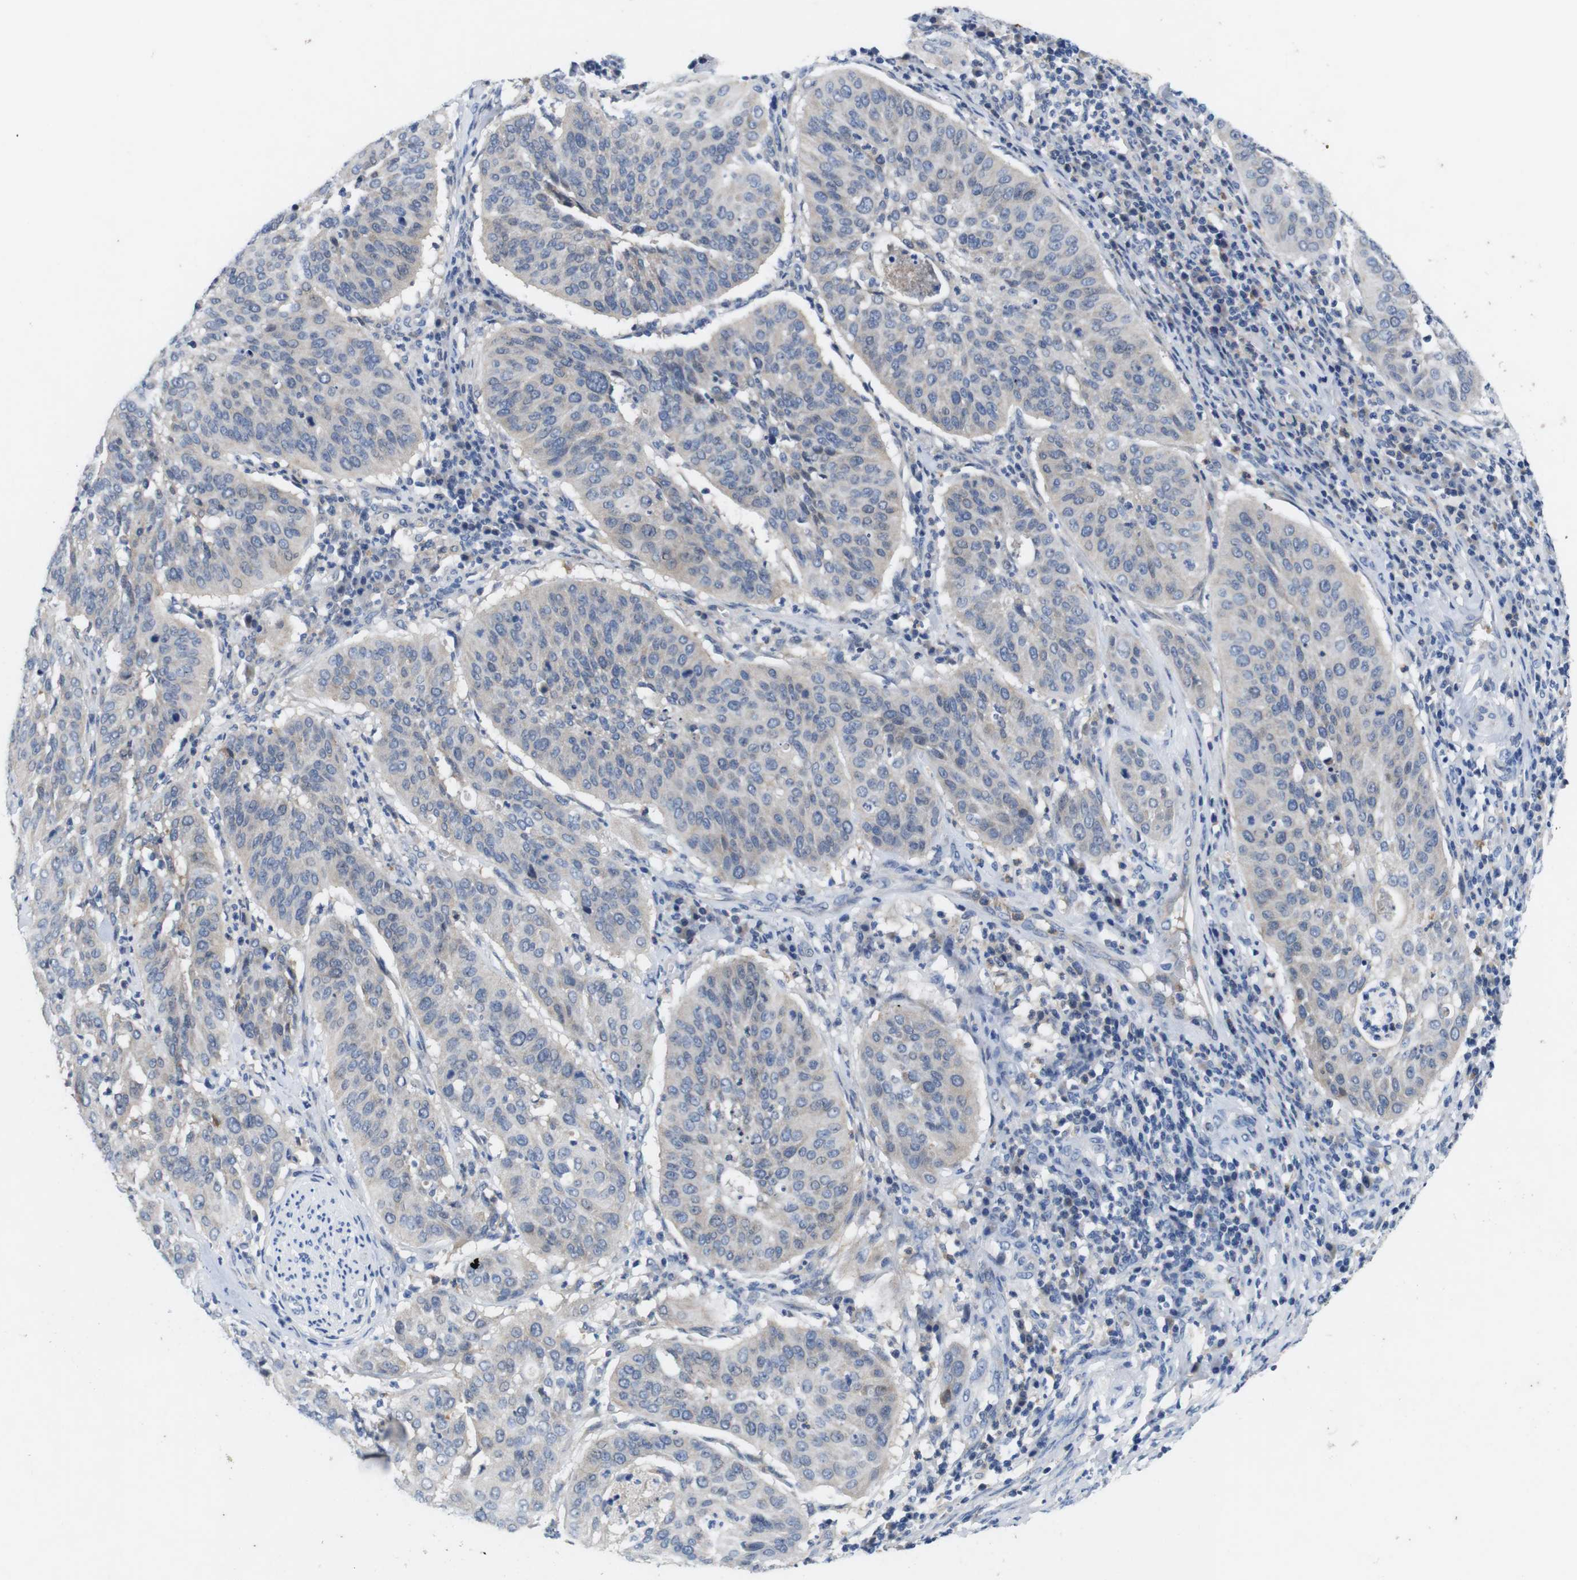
{"staining": {"intensity": "negative", "quantity": "none", "location": "none"}, "tissue": "cervical cancer", "cell_type": "Tumor cells", "image_type": "cancer", "snomed": [{"axis": "morphology", "description": "Normal tissue, NOS"}, {"axis": "morphology", "description": "Squamous cell carcinoma, NOS"}, {"axis": "topography", "description": "Cervix"}], "caption": "IHC of human cervical squamous cell carcinoma reveals no expression in tumor cells.", "gene": "C1RL", "patient": {"sex": "female", "age": 39}}